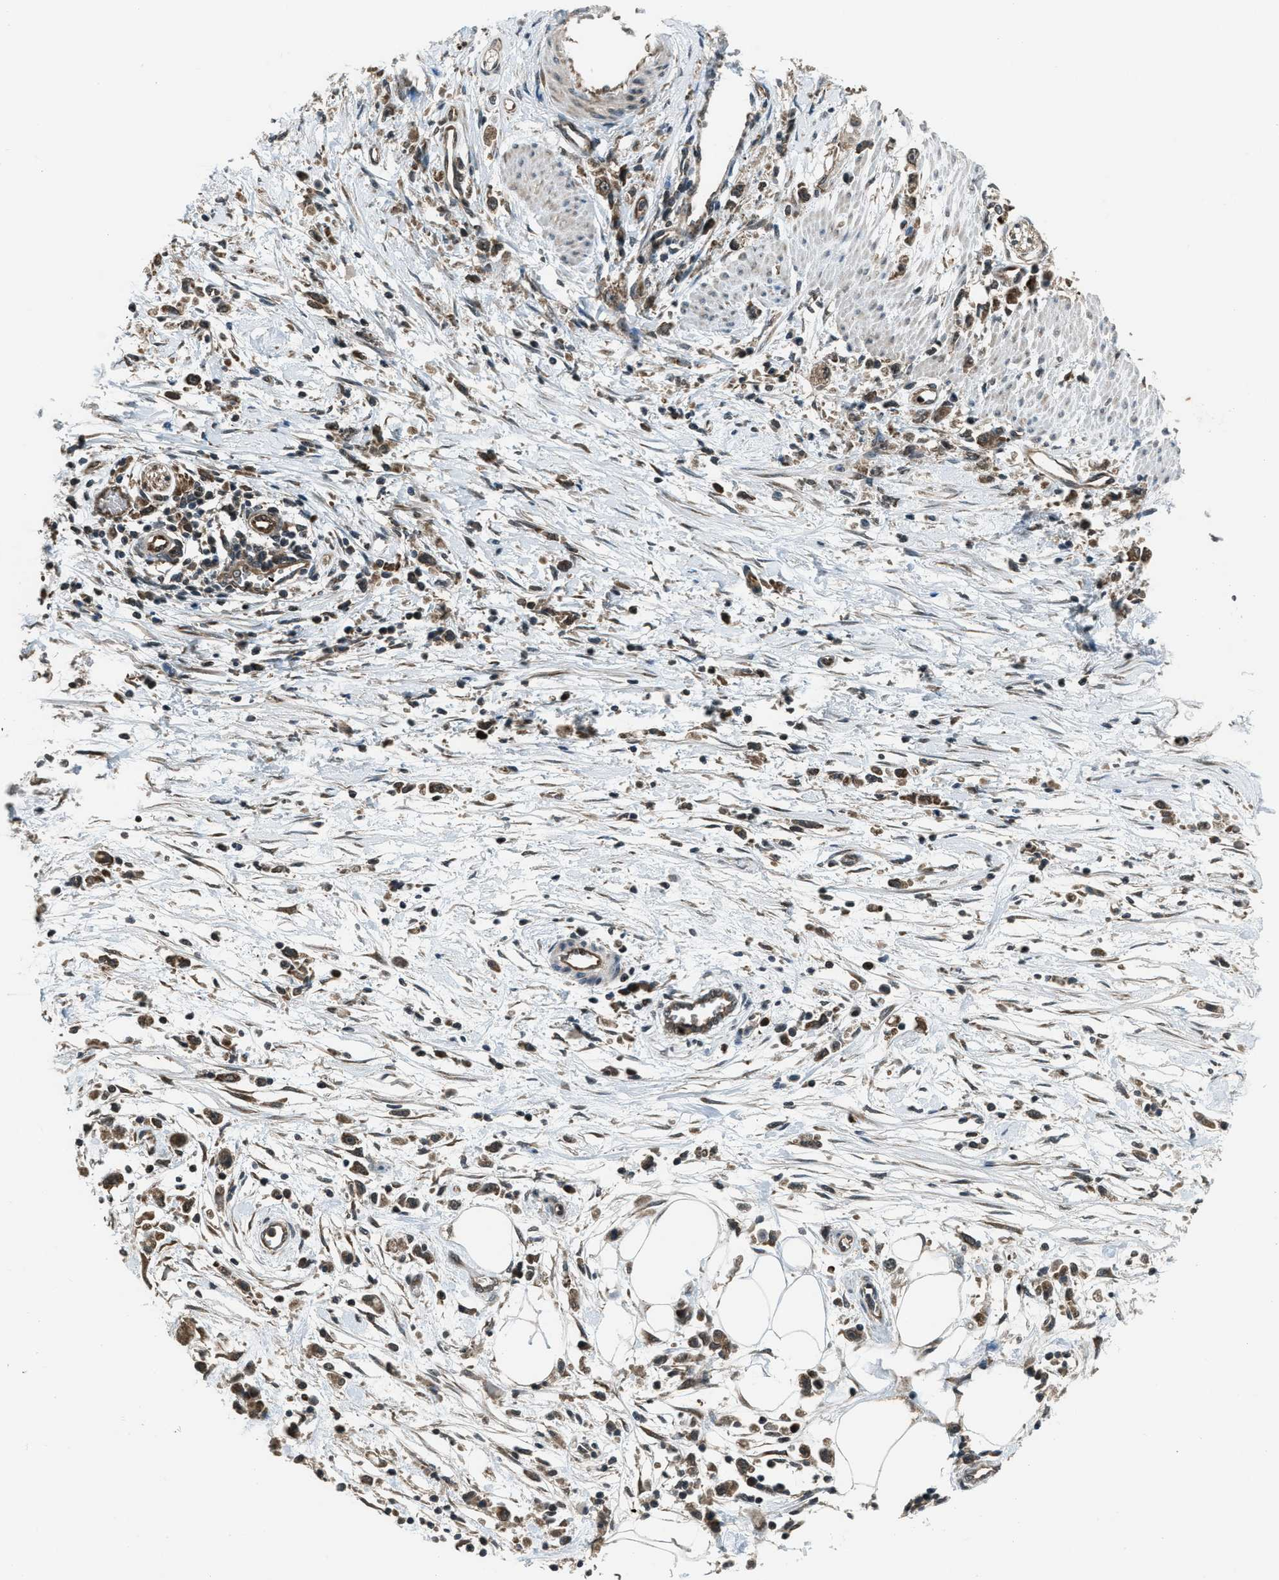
{"staining": {"intensity": "moderate", "quantity": ">75%", "location": "cytoplasmic/membranous"}, "tissue": "stomach cancer", "cell_type": "Tumor cells", "image_type": "cancer", "snomed": [{"axis": "morphology", "description": "Adenocarcinoma, NOS"}, {"axis": "topography", "description": "Stomach"}], "caption": "Stomach cancer tissue exhibits moderate cytoplasmic/membranous staining in approximately >75% of tumor cells, visualized by immunohistochemistry.", "gene": "ASAP2", "patient": {"sex": "female", "age": 59}}